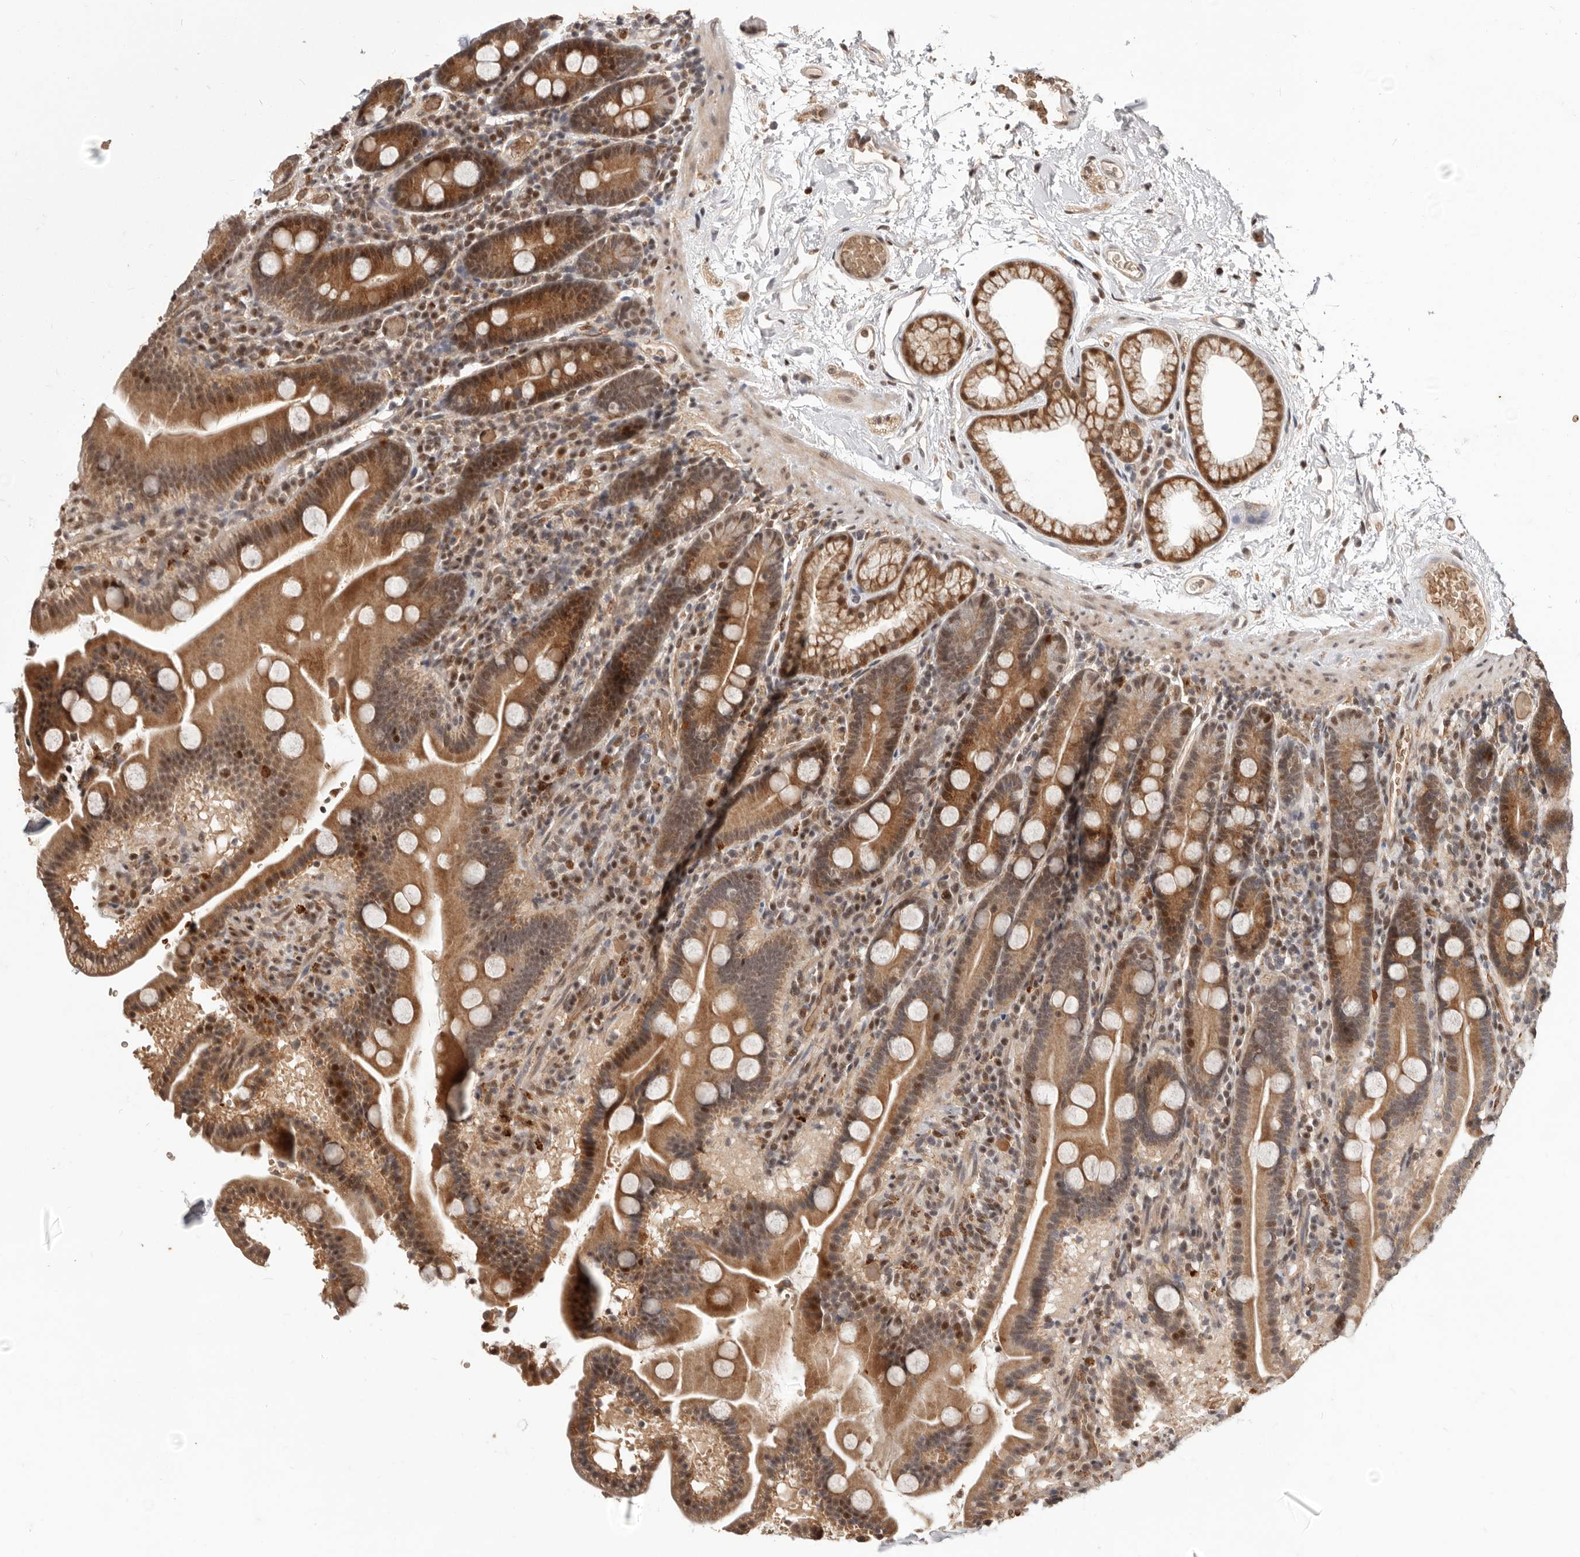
{"staining": {"intensity": "moderate", "quantity": ">75%", "location": "cytoplasmic/membranous,nuclear"}, "tissue": "duodenum", "cell_type": "Glandular cells", "image_type": "normal", "snomed": [{"axis": "morphology", "description": "Normal tissue, NOS"}, {"axis": "topography", "description": "Duodenum"}], "caption": "DAB (3,3'-diaminobenzidine) immunohistochemical staining of unremarkable human duodenum exhibits moderate cytoplasmic/membranous,nuclear protein positivity in about >75% of glandular cells.", "gene": "NCOA3", "patient": {"sex": "male", "age": 55}}